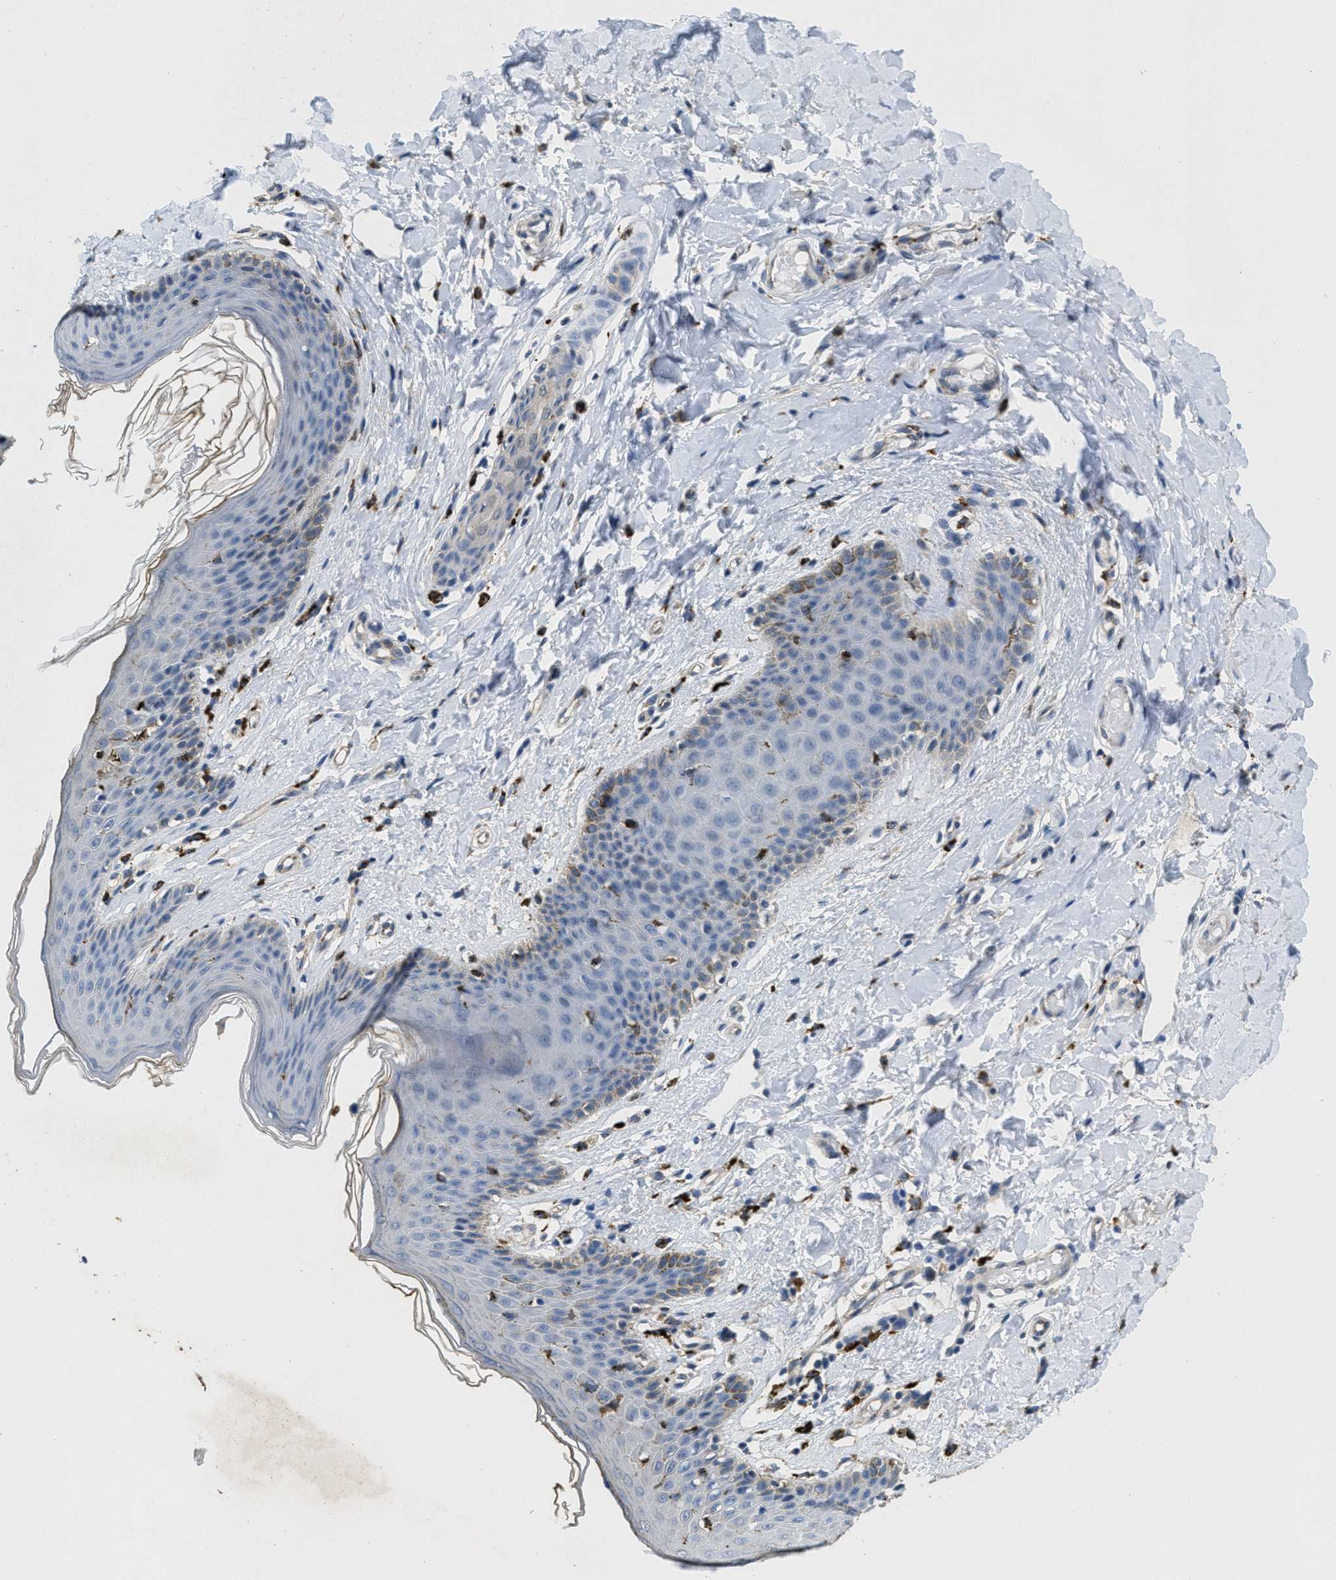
{"staining": {"intensity": "weak", "quantity": "<25%", "location": "cytoplasmic/membranous"}, "tissue": "skin", "cell_type": "Epidermal cells", "image_type": "normal", "snomed": [{"axis": "morphology", "description": "Normal tissue, NOS"}, {"axis": "topography", "description": "Vulva"}], "caption": "Protein analysis of benign skin exhibits no significant expression in epidermal cells.", "gene": "BMPR2", "patient": {"sex": "female", "age": 66}}